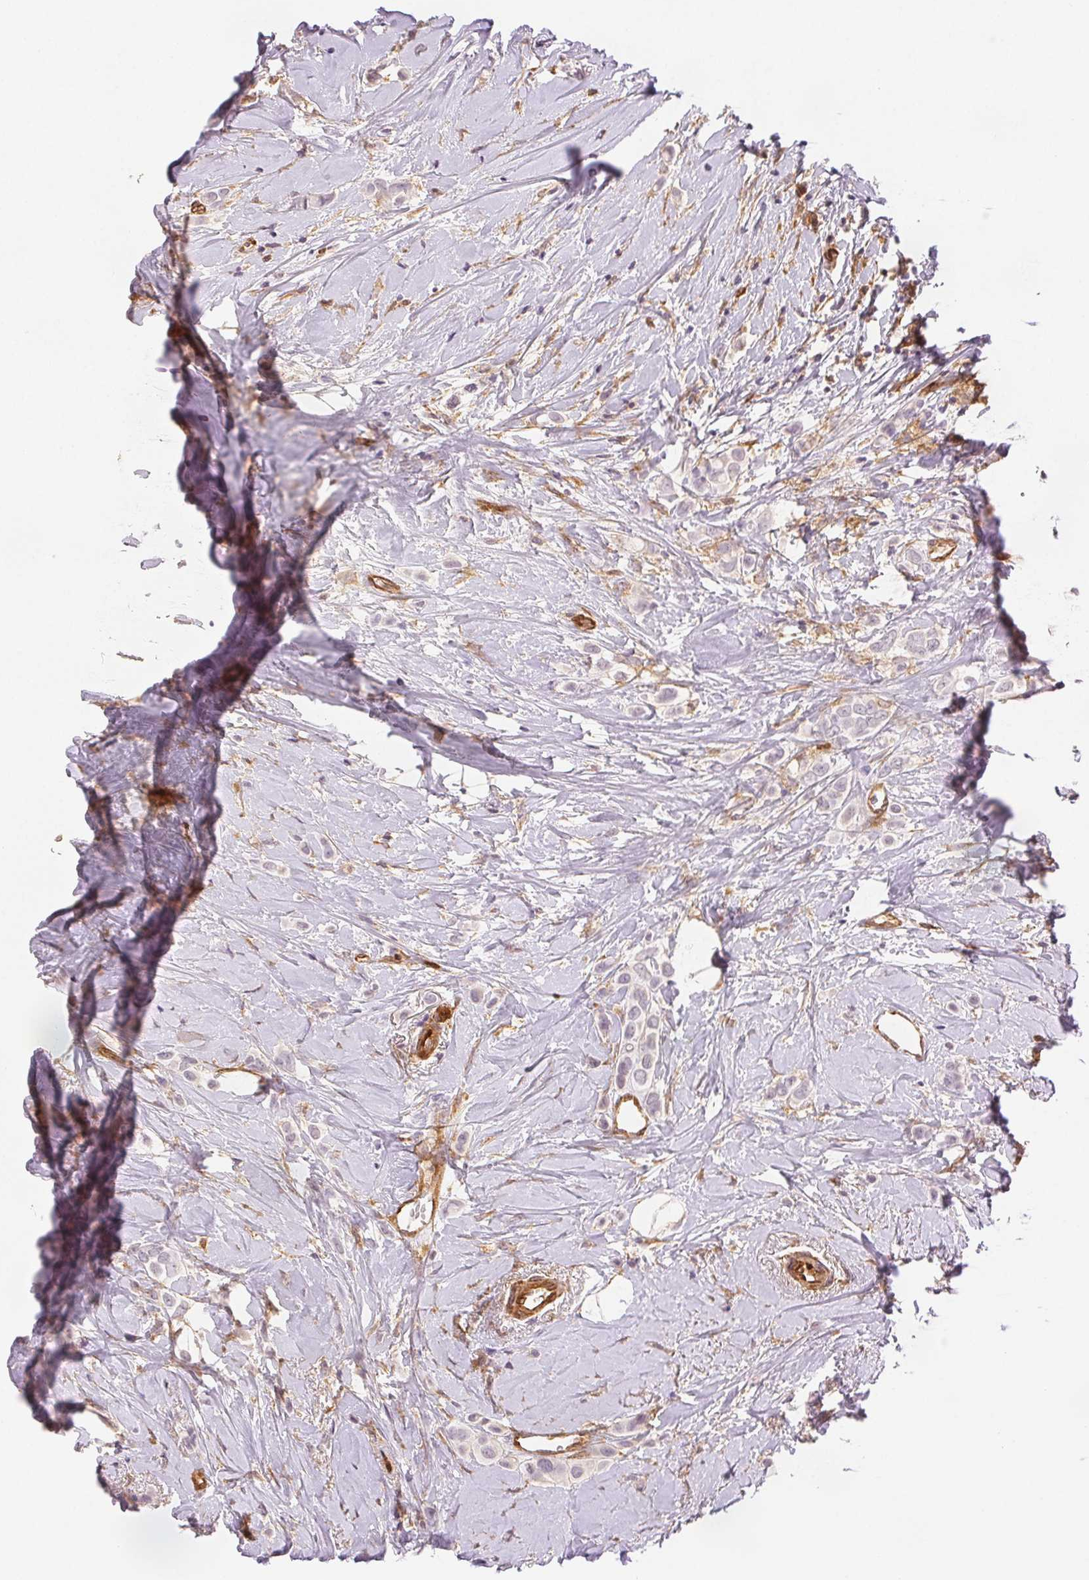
{"staining": {"intensity": "negative", "quantity": "none", "location": "none"}, "tissue": "breast cancer", "cell_type": "Tumor cells", "image_type": "cancer", "snomed": [{"axis": "morphology", "description": "Lobular carcinoma"}, {"axis": "topography", "description": "Breast"}], "caption": "This is a micrograph of IHC staining of breast cancer, which shows no staining in tumor cells.", "gene": "DIAPH2", "patient": {"sex": "female", "age": 66}}